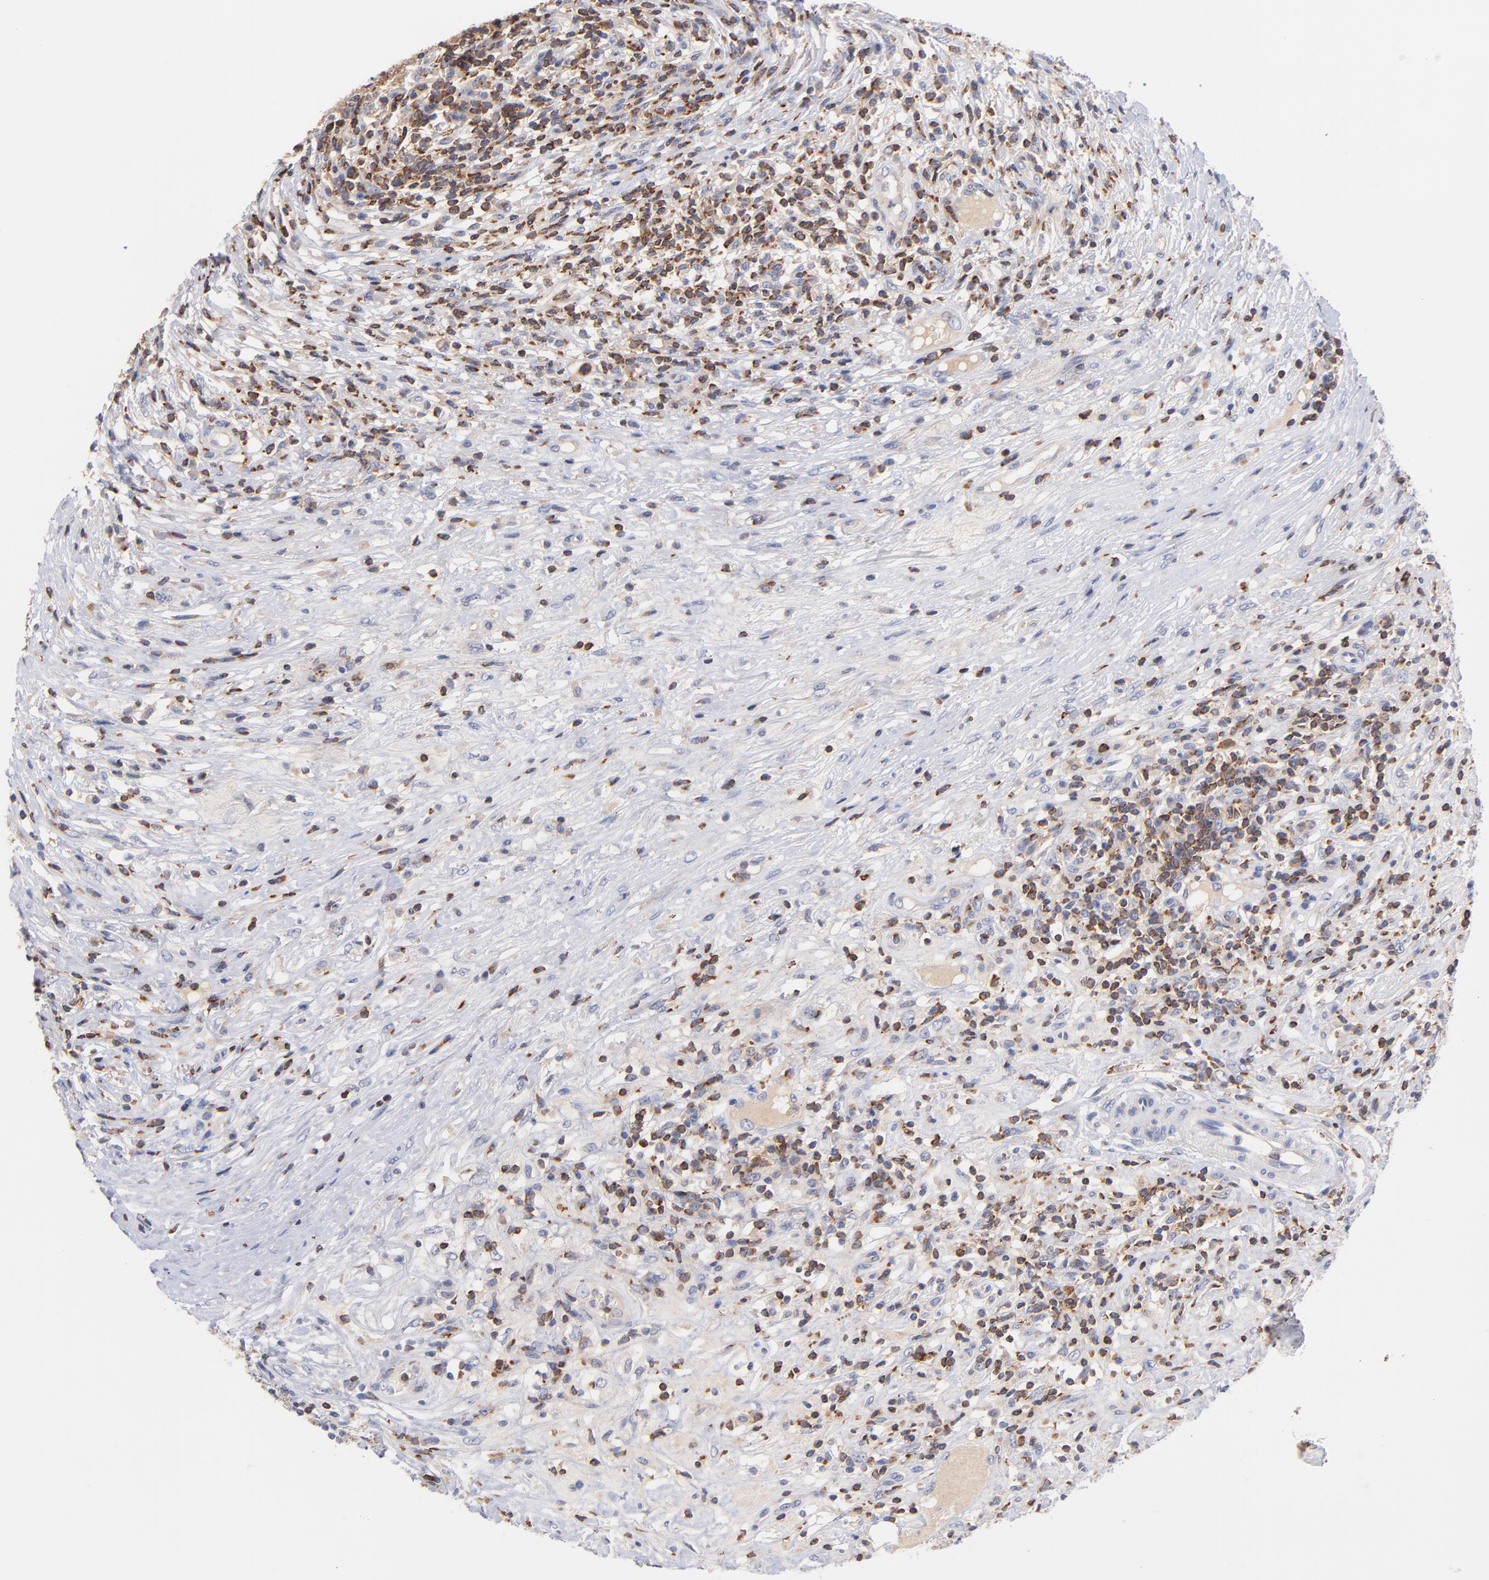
{"staining": {"intensity": "moderate", "quantity": ">75%", "location": "cytoplasmic/membranous"}, "tissue": "lymphoma", "cell_type": "Tumor cells", "image_type": "cancer", "snomed": [{"axis": "morphology", "description": "Malignant lymphoma, non-Hodgkin's type, High grade"}, {"axis": "topography", "description": "Lymph node"}], "caption": "Lymphoma stained for a protein displays moderate cytoplasmic/membranous positivity in tumor cells.", "gene": "KREMEN2", "patient": {"sex": "female", "age": 84}}